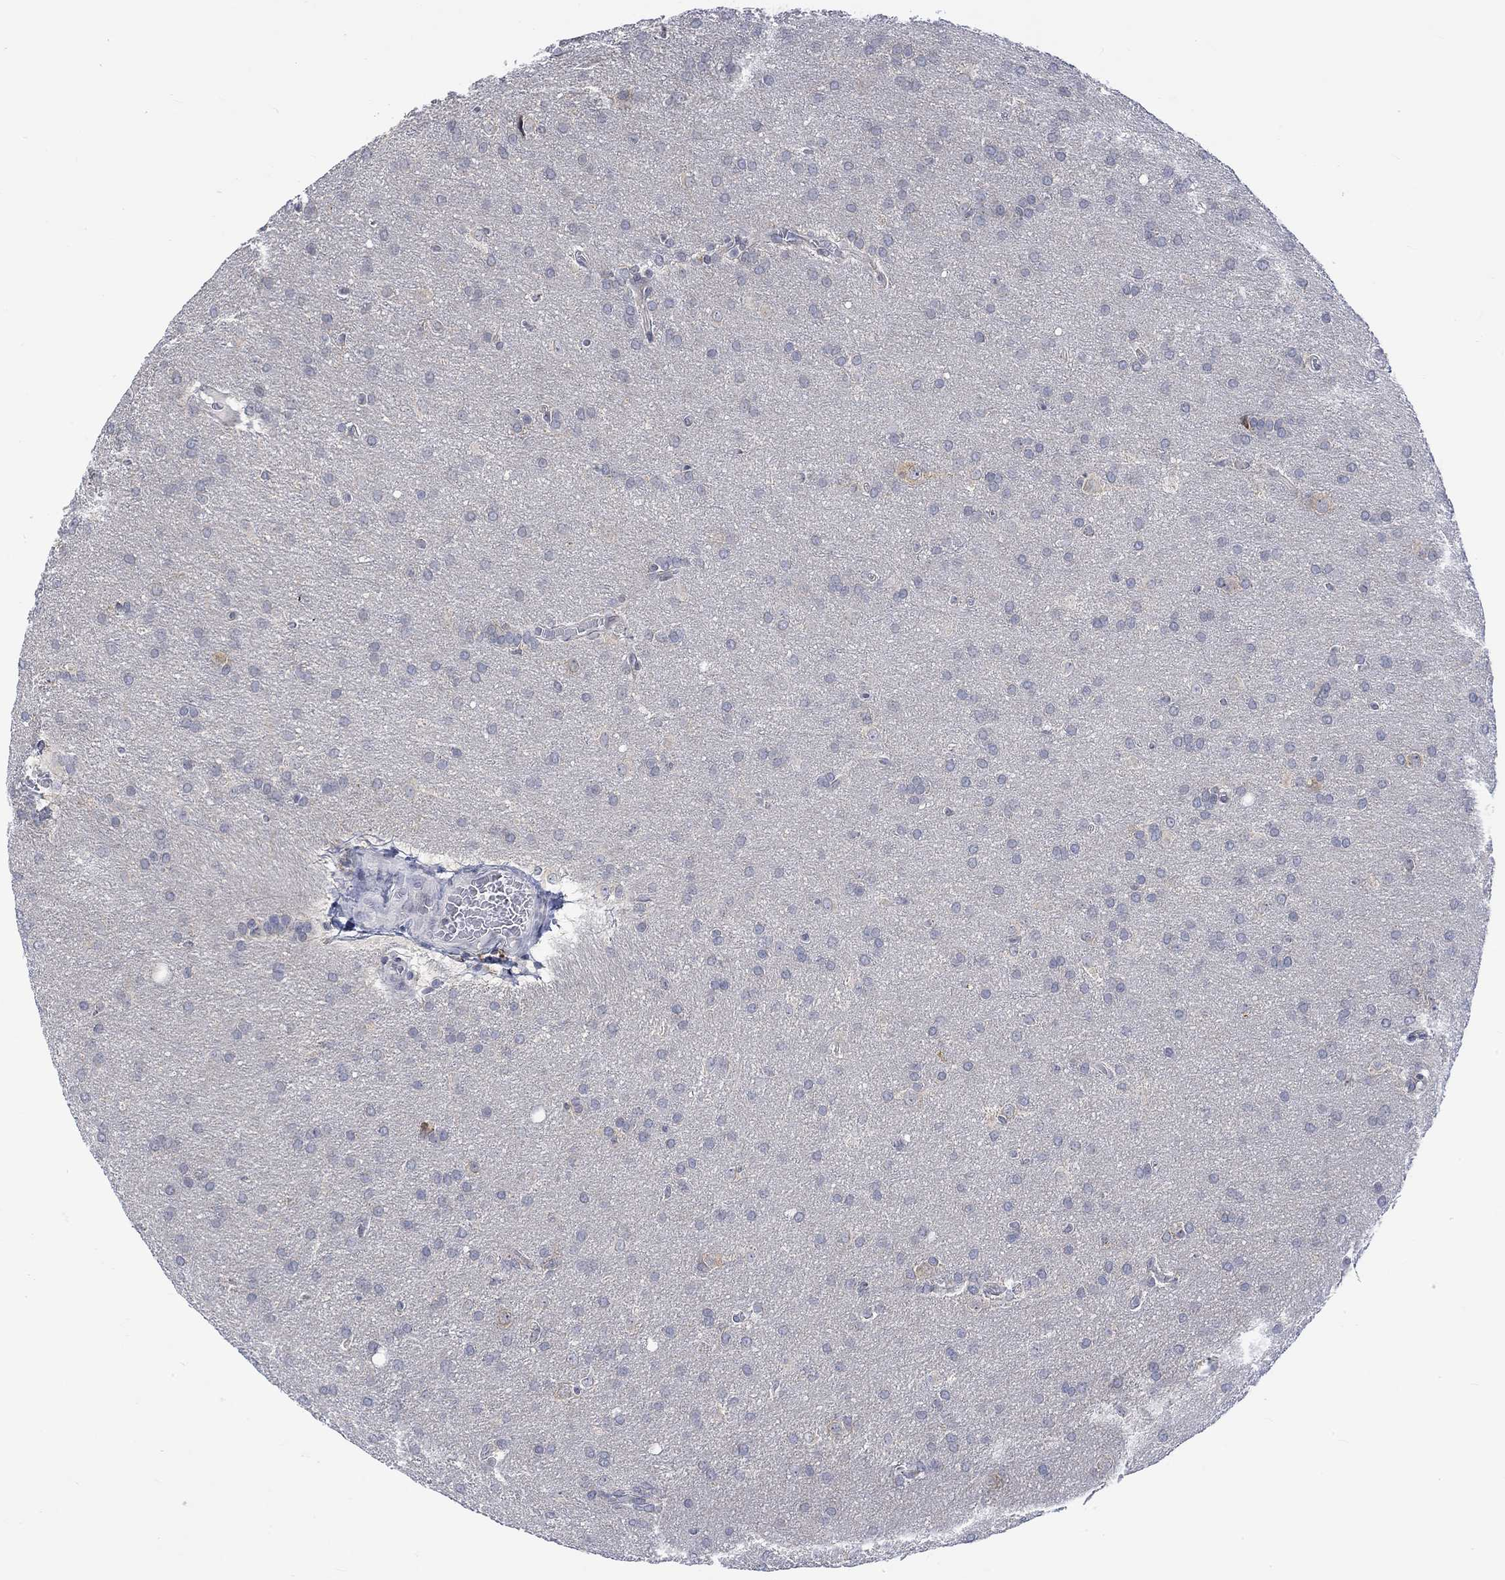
{"staining": {"intensity": "negative", "quantity": "none", "location": "none"}, "tissue": "glioma", "cell_type": "Tumor cells", "image_type": "cancer", "snomed": [{"axis": "morphology", "description": "Glioma, malignant, Low grade"}, {"axis": "topography", "description": "Brain"}], "caption": "There is no significant expression in tumor cells of malignant low-grade glioma.", "gene": "DCX", "patient": {"sex": "female", "age": 32}}